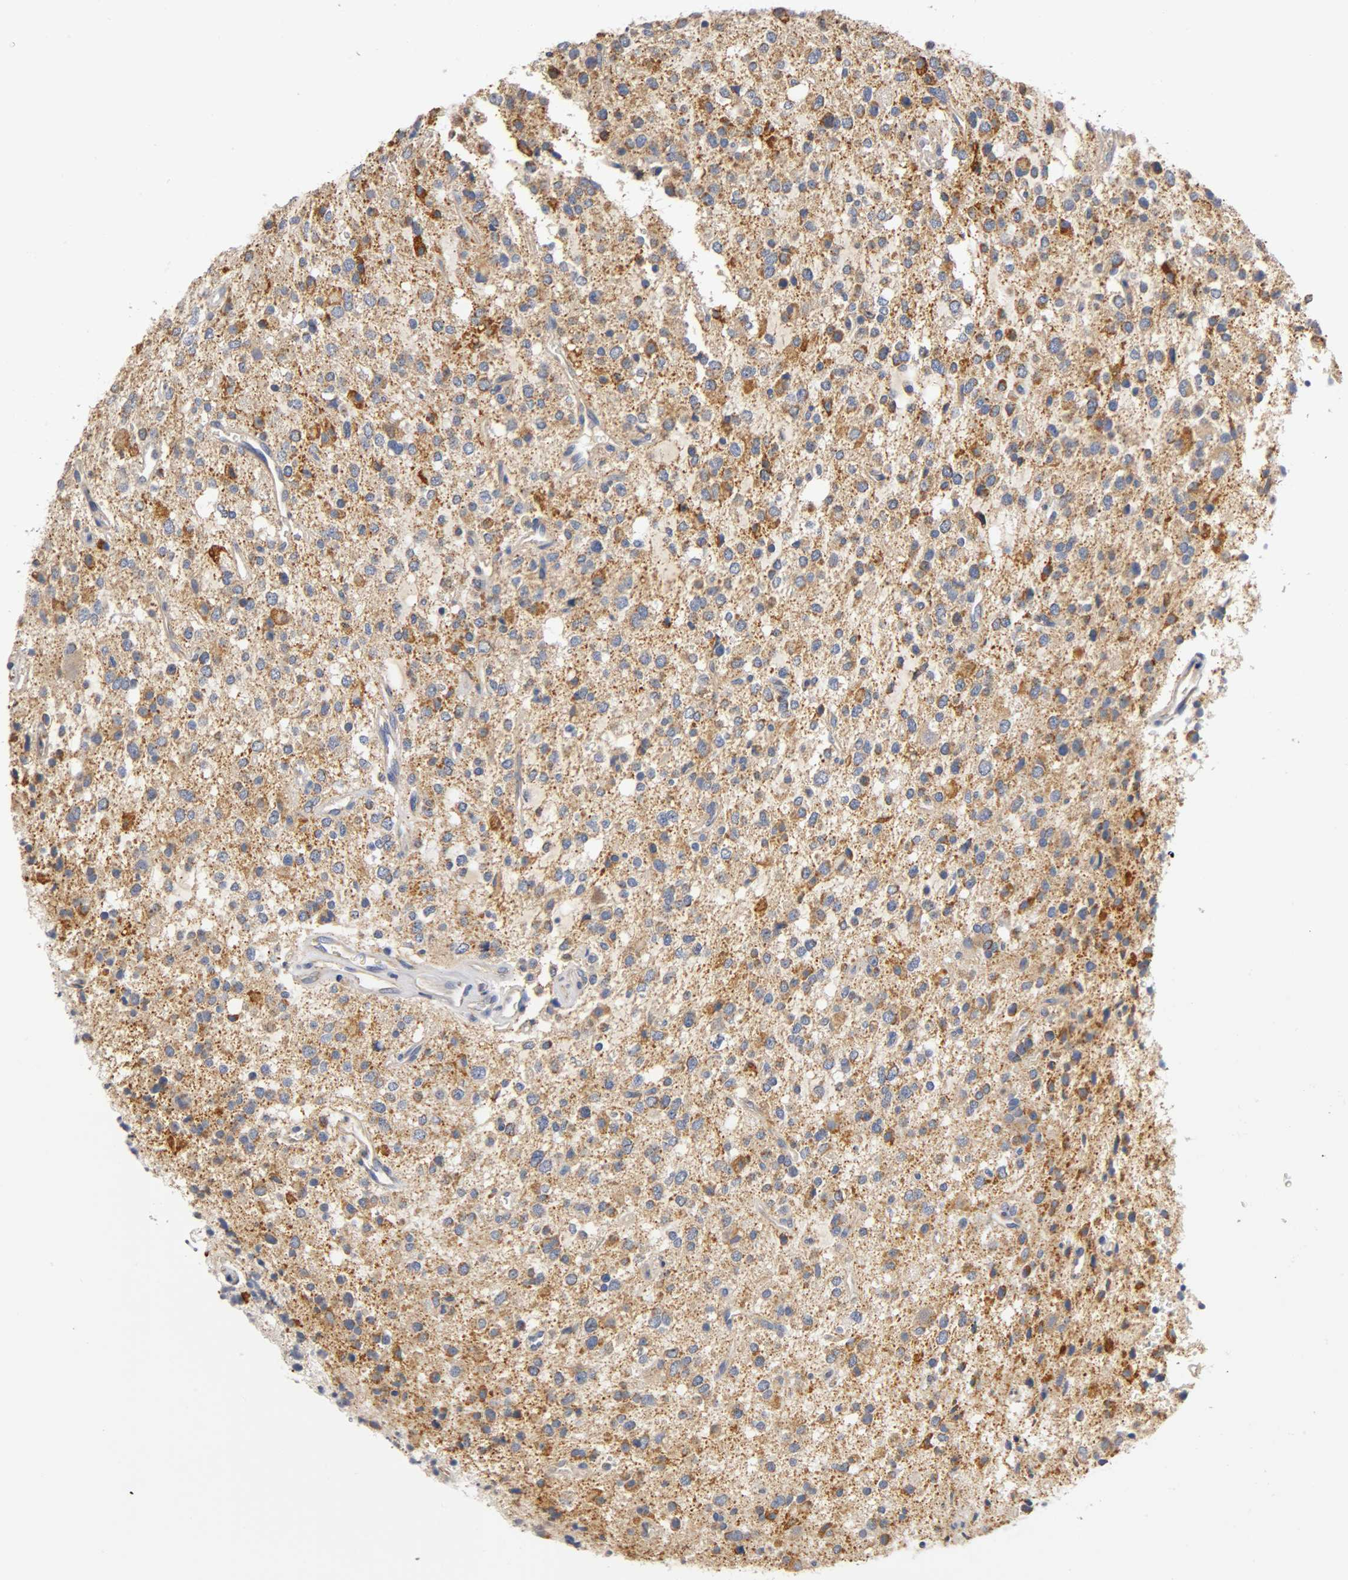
{"staining": {"intensity": "moderate", "quantity": ">75%", "location": "cytoplasmic/membranous"}, "tissue": "glioma", "cell_type": "Tumor cells", "image_type": "cancer", "snomed": [{"axis": "morphology", "description": "Glioma, malignant, High grade"}, {"axis": "topography", "description": "Brain"}], "caption": "Protein analysis of glioma tissue demonstrates moderate cytoplasmic/membranous staining in approximately >75% of tumor cells.", "gene": "PCSK6", "patient": {"sex": "male", "age": 47}}